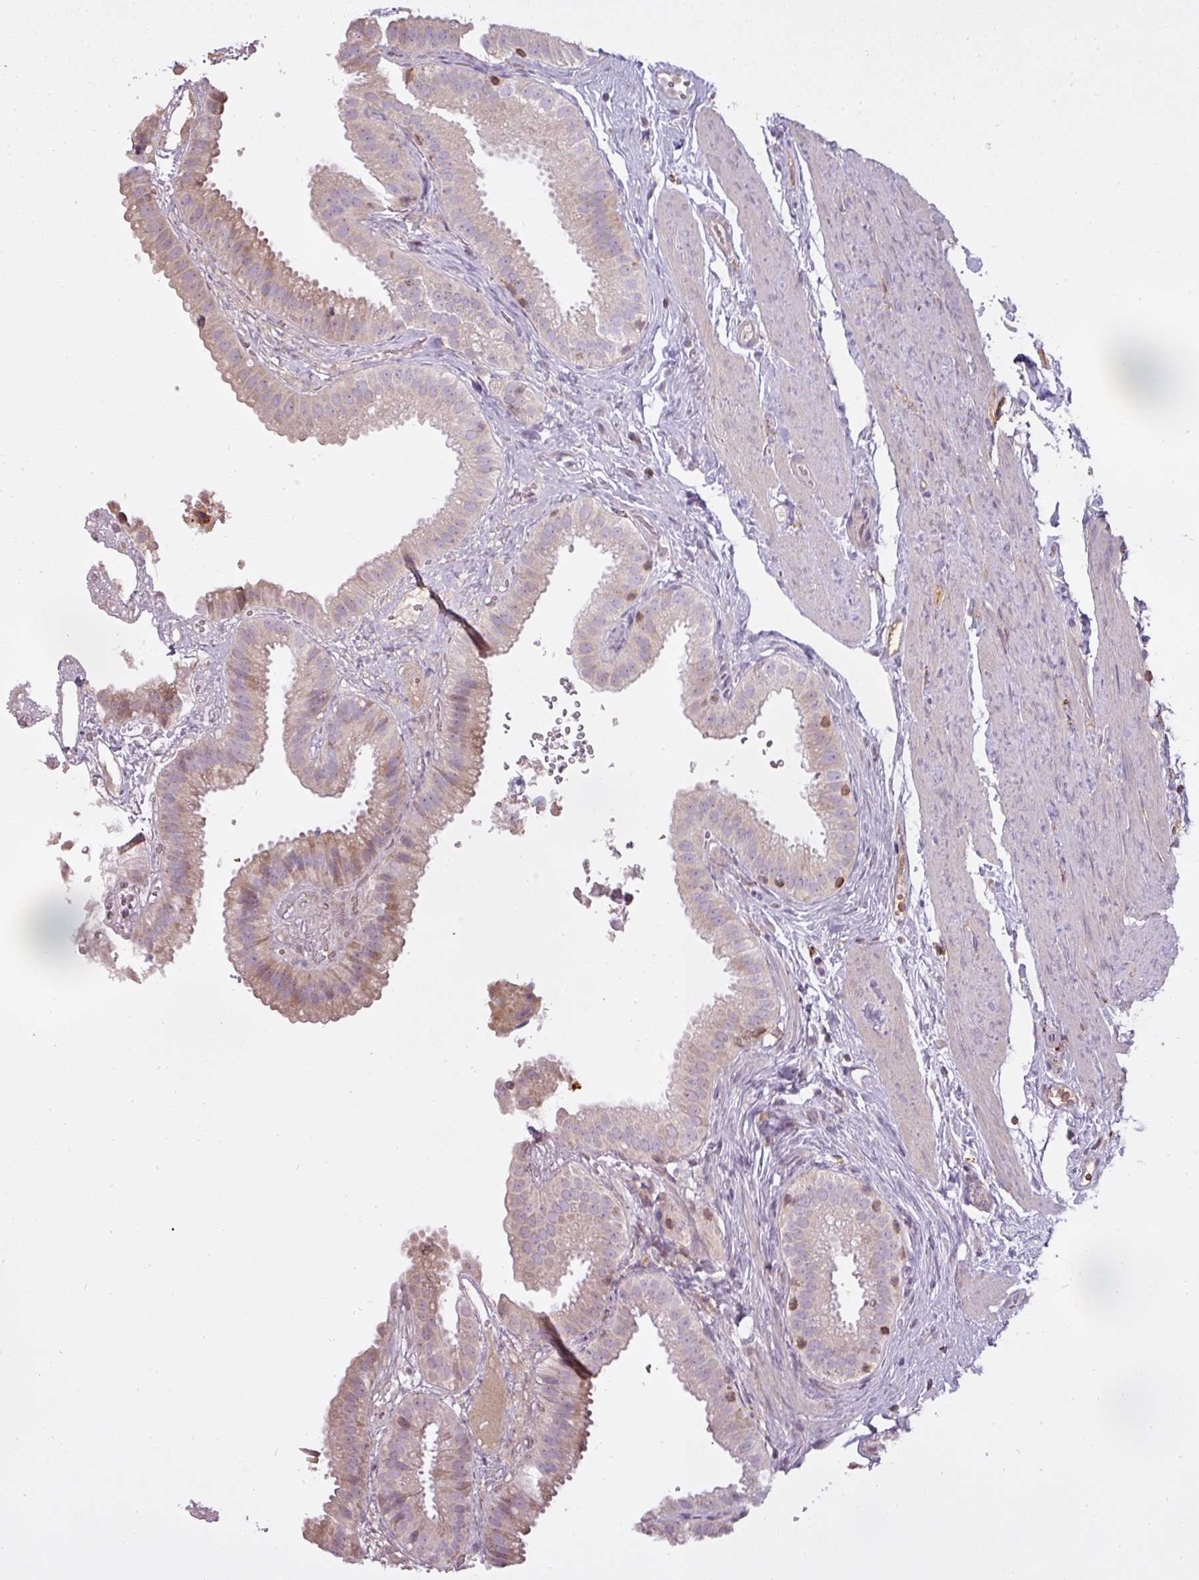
{"staining": {"intensity": "moderate", "quantity": "<25%", "location": "cytoplasmic/membranous"}, "tissue": "gallbladder", "cell_type": "Glandular cells", "image_type": "normal", "snomed": [{"axis": "morphology", "description": "Normal tissue, NOS"}, {"axis": "topography", "description": "Gallbladder"}], "caption": "The photomicrograph reveals immunohistochemical staining of normal gallbladder. There is moderate cytoplasmic/membranous staining is present in approximately <25% of glandular cells.", "gene": "STK4", "patient": {"sex": "female", "age": 61}}